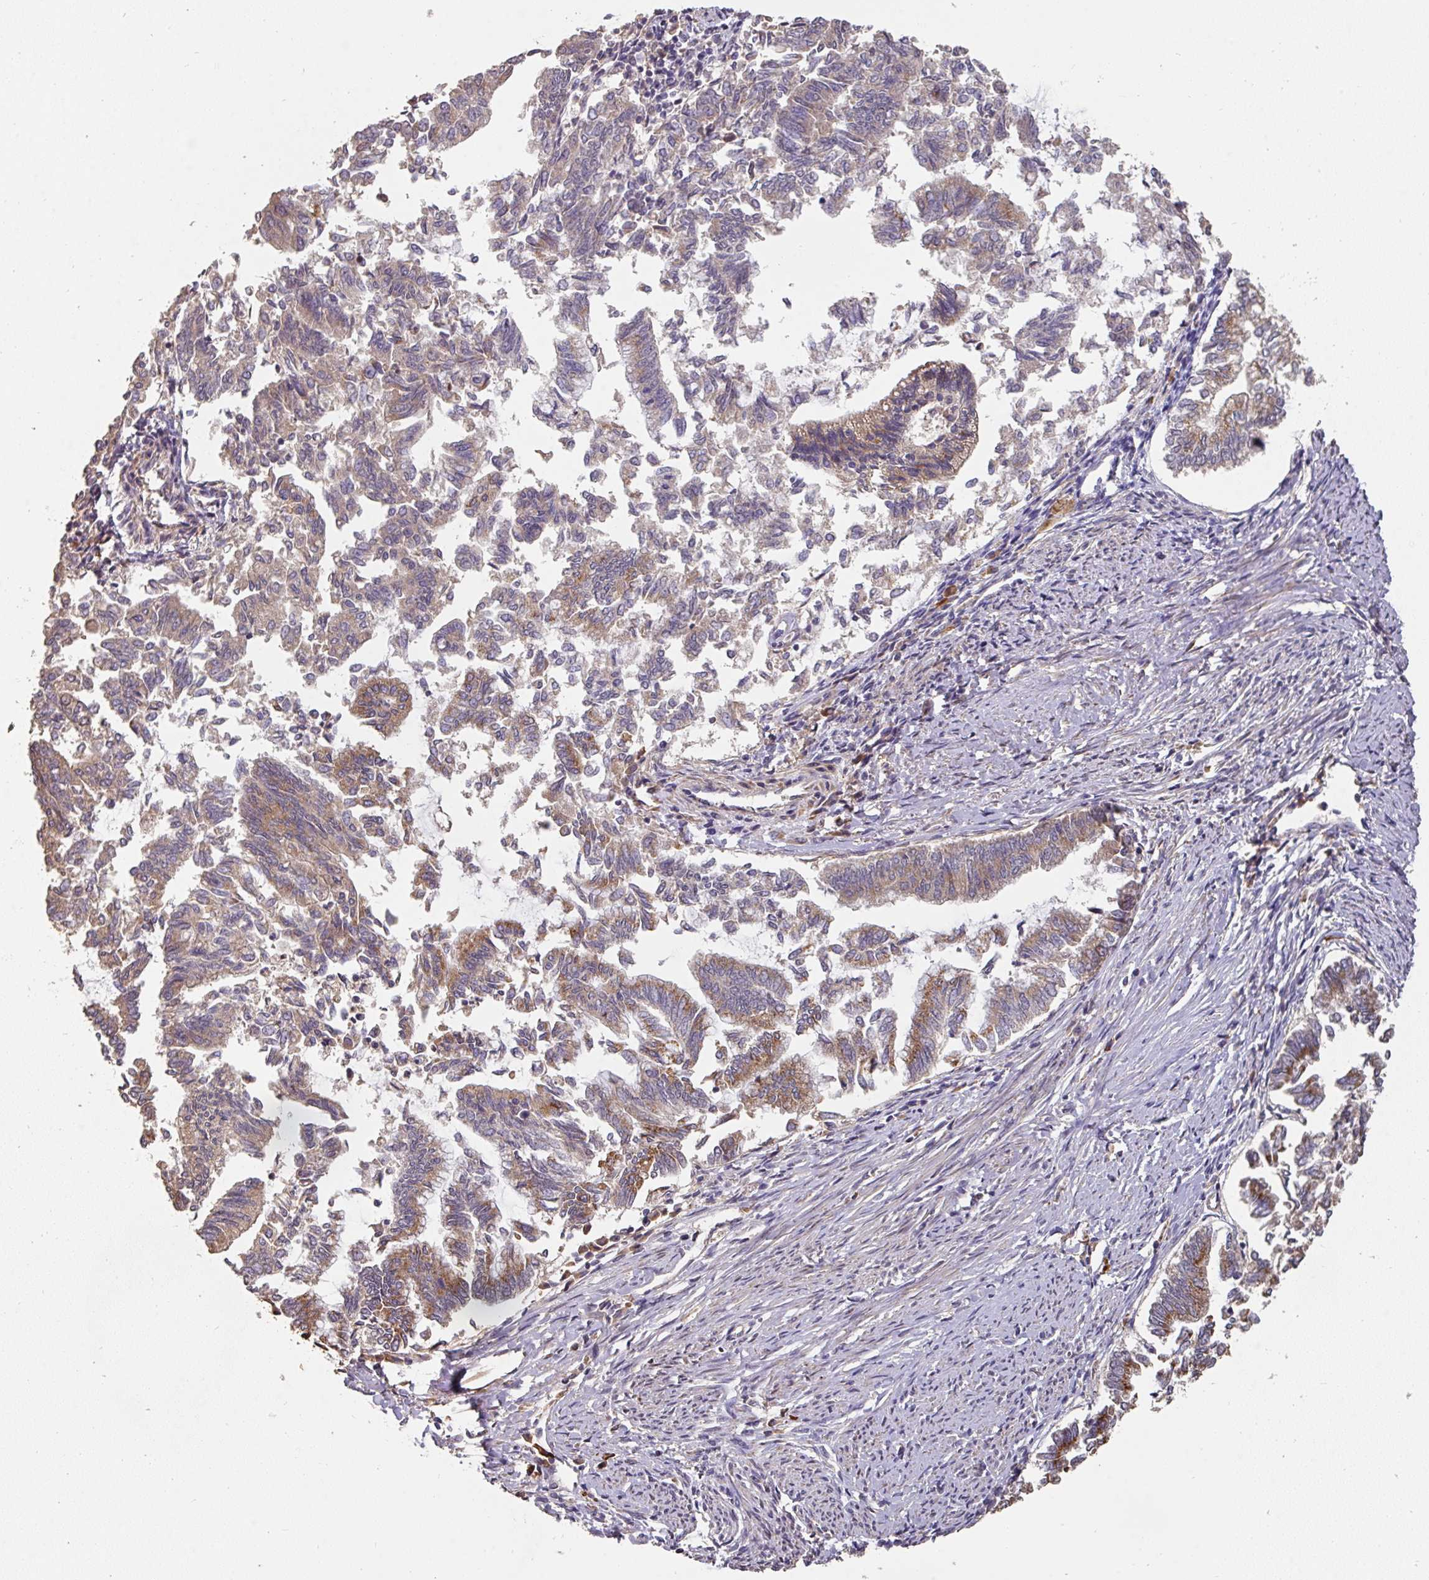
{"staining": {"intensity": "moderate", "quantity": ">75%", "location": "cytoplasmic/membranous"}, "tissue": "endometrial cancer", "cell_type": "Tumor cells", "image_type": "cancer", "snomed": [{"axis": "morphology", "description": "Adenocarcinoma, NOS"}, {"axis": "topography", "description": "Endometrium"}], "caption": "Endometrial cancer stained for a protein (brown) shows moderate cytoplasmic/membranous positive staining in about >75% of tumor cells.", "gene": "ACVR2B", "patient": {"sex": "female", "age": 79}}